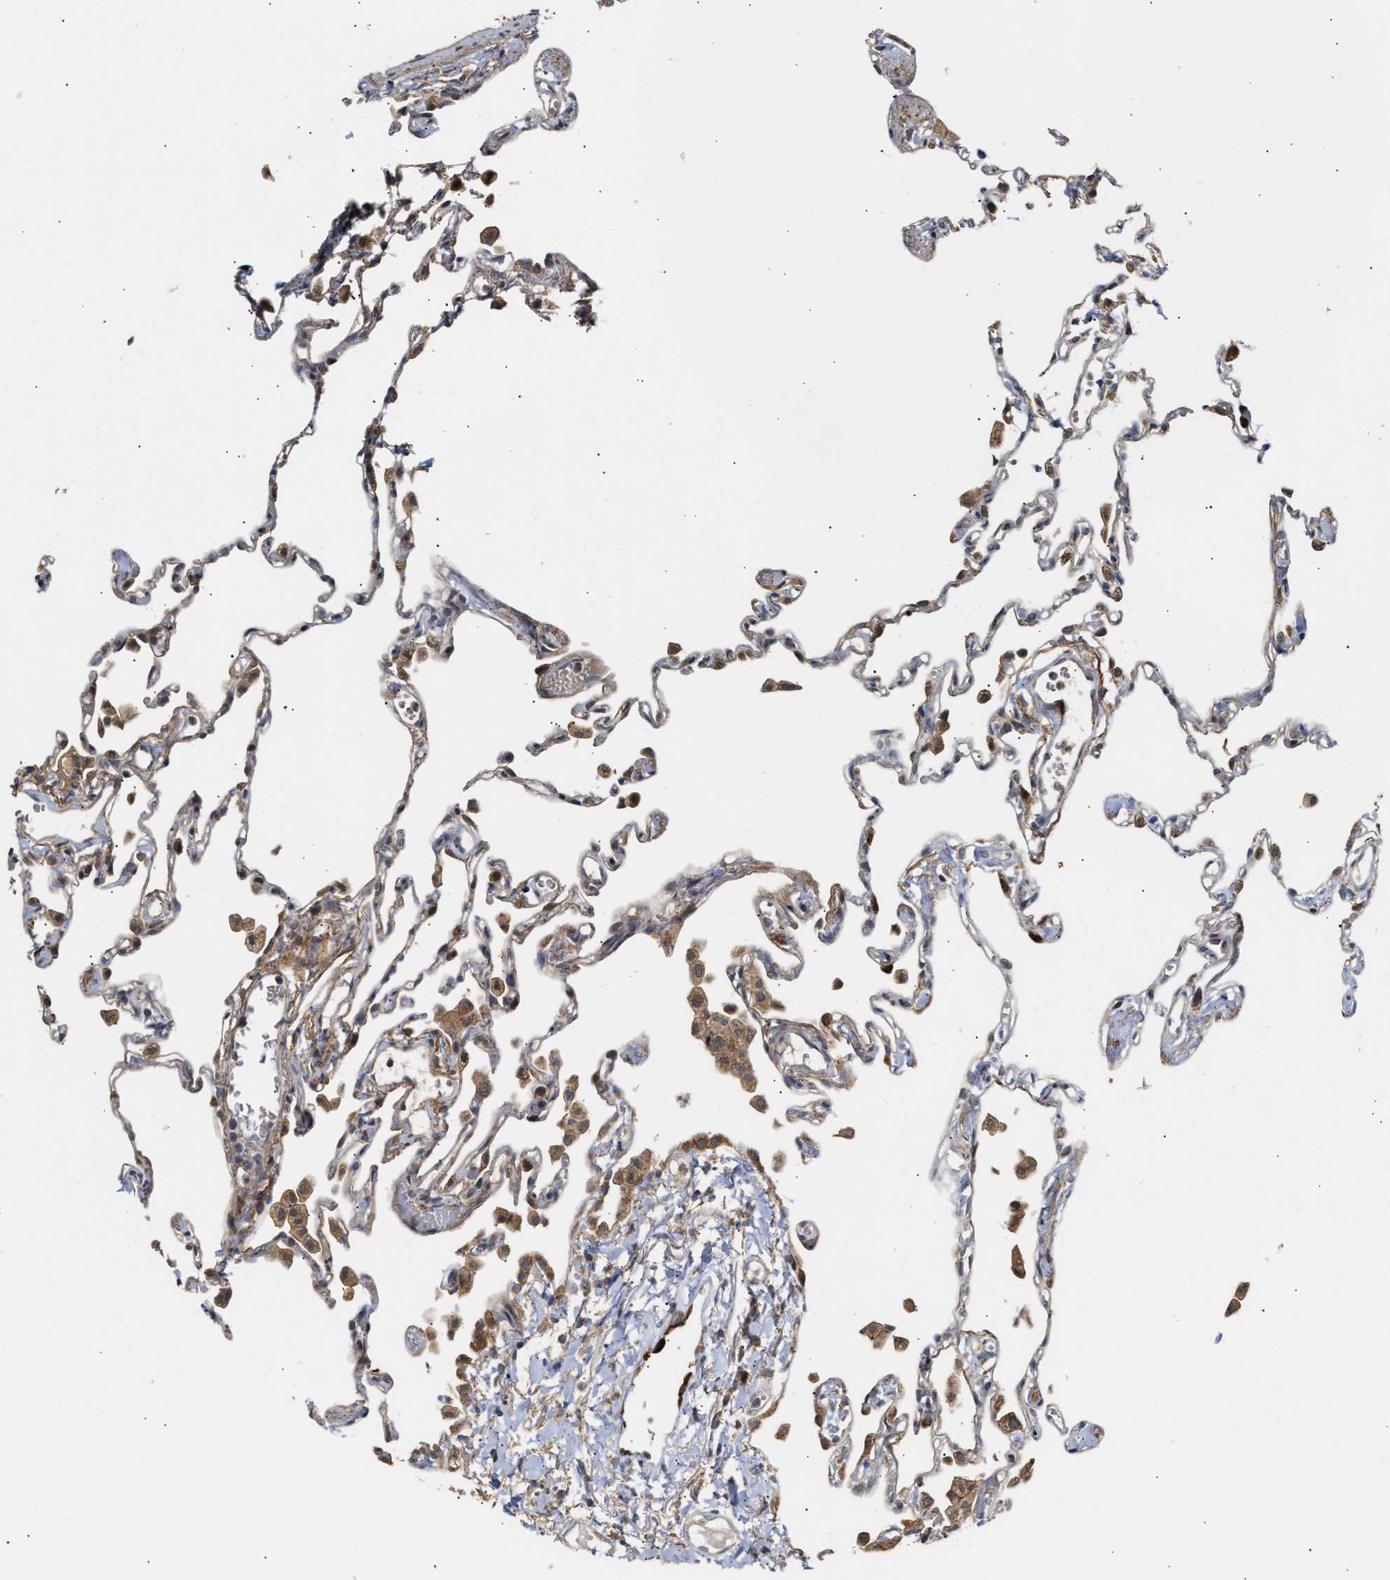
{"staining": {"intensity": "weak", "quantity": "25%-75%", "location": "cytoplasmic/membranous"}, "tissue": "lung", "cell_type": "Alveolar cells", "image_type": "normal", "snomed": [{"axis": "morphology", "description": "Normal tissue, NOS"}, {"axis": "topography", "description": "Lung"}], "caption": "Lung stained with a brown dye exhibits weak cytoplasmic/membranous positive expression in about 25%-75% of alveolar cells.", "gene": "EXTL2", "patient": {"sex": "female", "age": 49}}